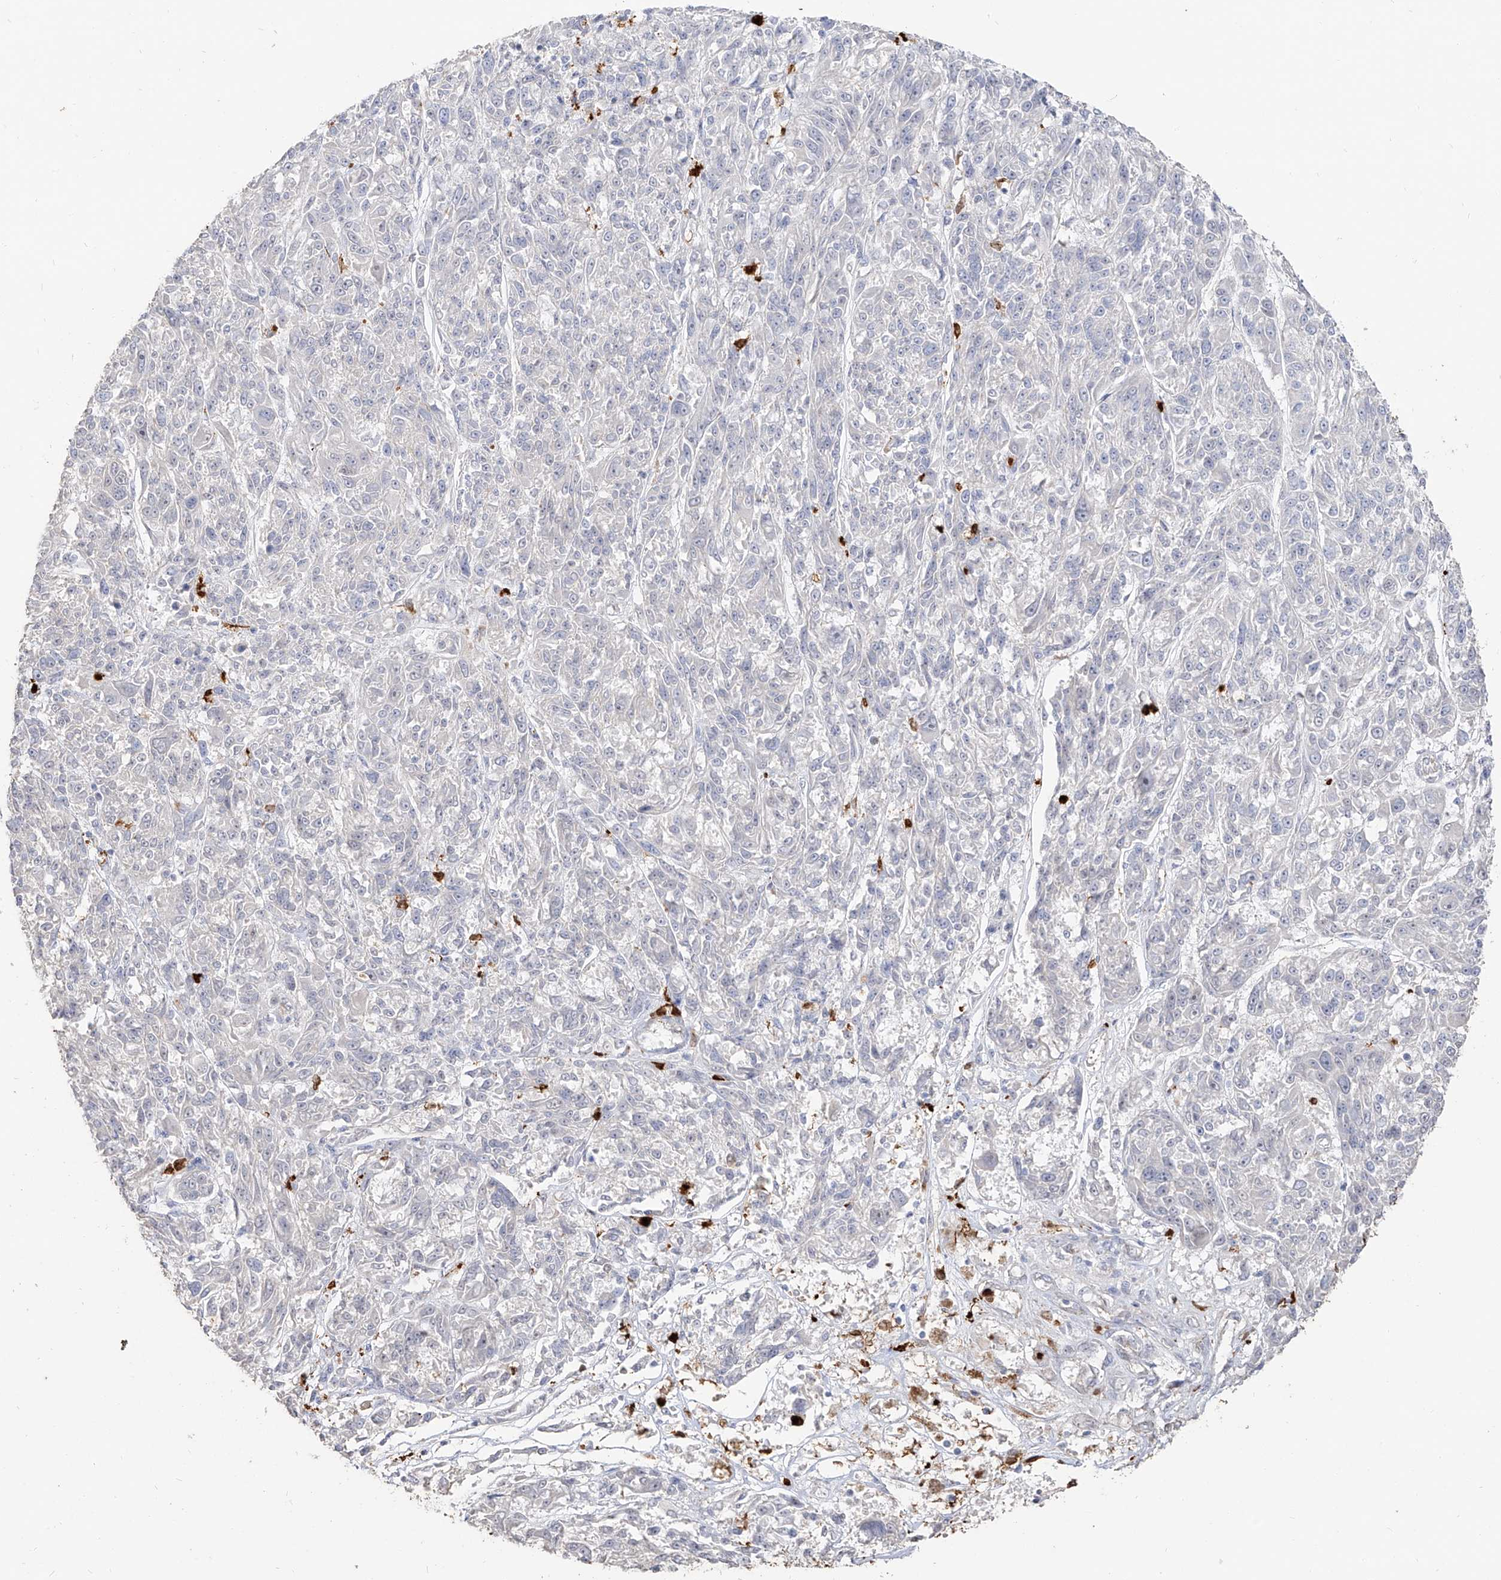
{"staining": {"intensity": "negative", "quantity": "none", "location": "none"}, "tissue": "melanoma", "cell_type": "Tumor cells", "image_type": "cancer", "snomed": [{"axis": "morphology", "description": "Malignant melanoma, NOS"}, {"axis": "topography", "description": "Skin"}], "caption": "Protein analysis of malignant melanoma demonstrates no significant expression in tumor cells.", "gene": "ZNF227", "patient": {"sex": "male", "age": 53}}